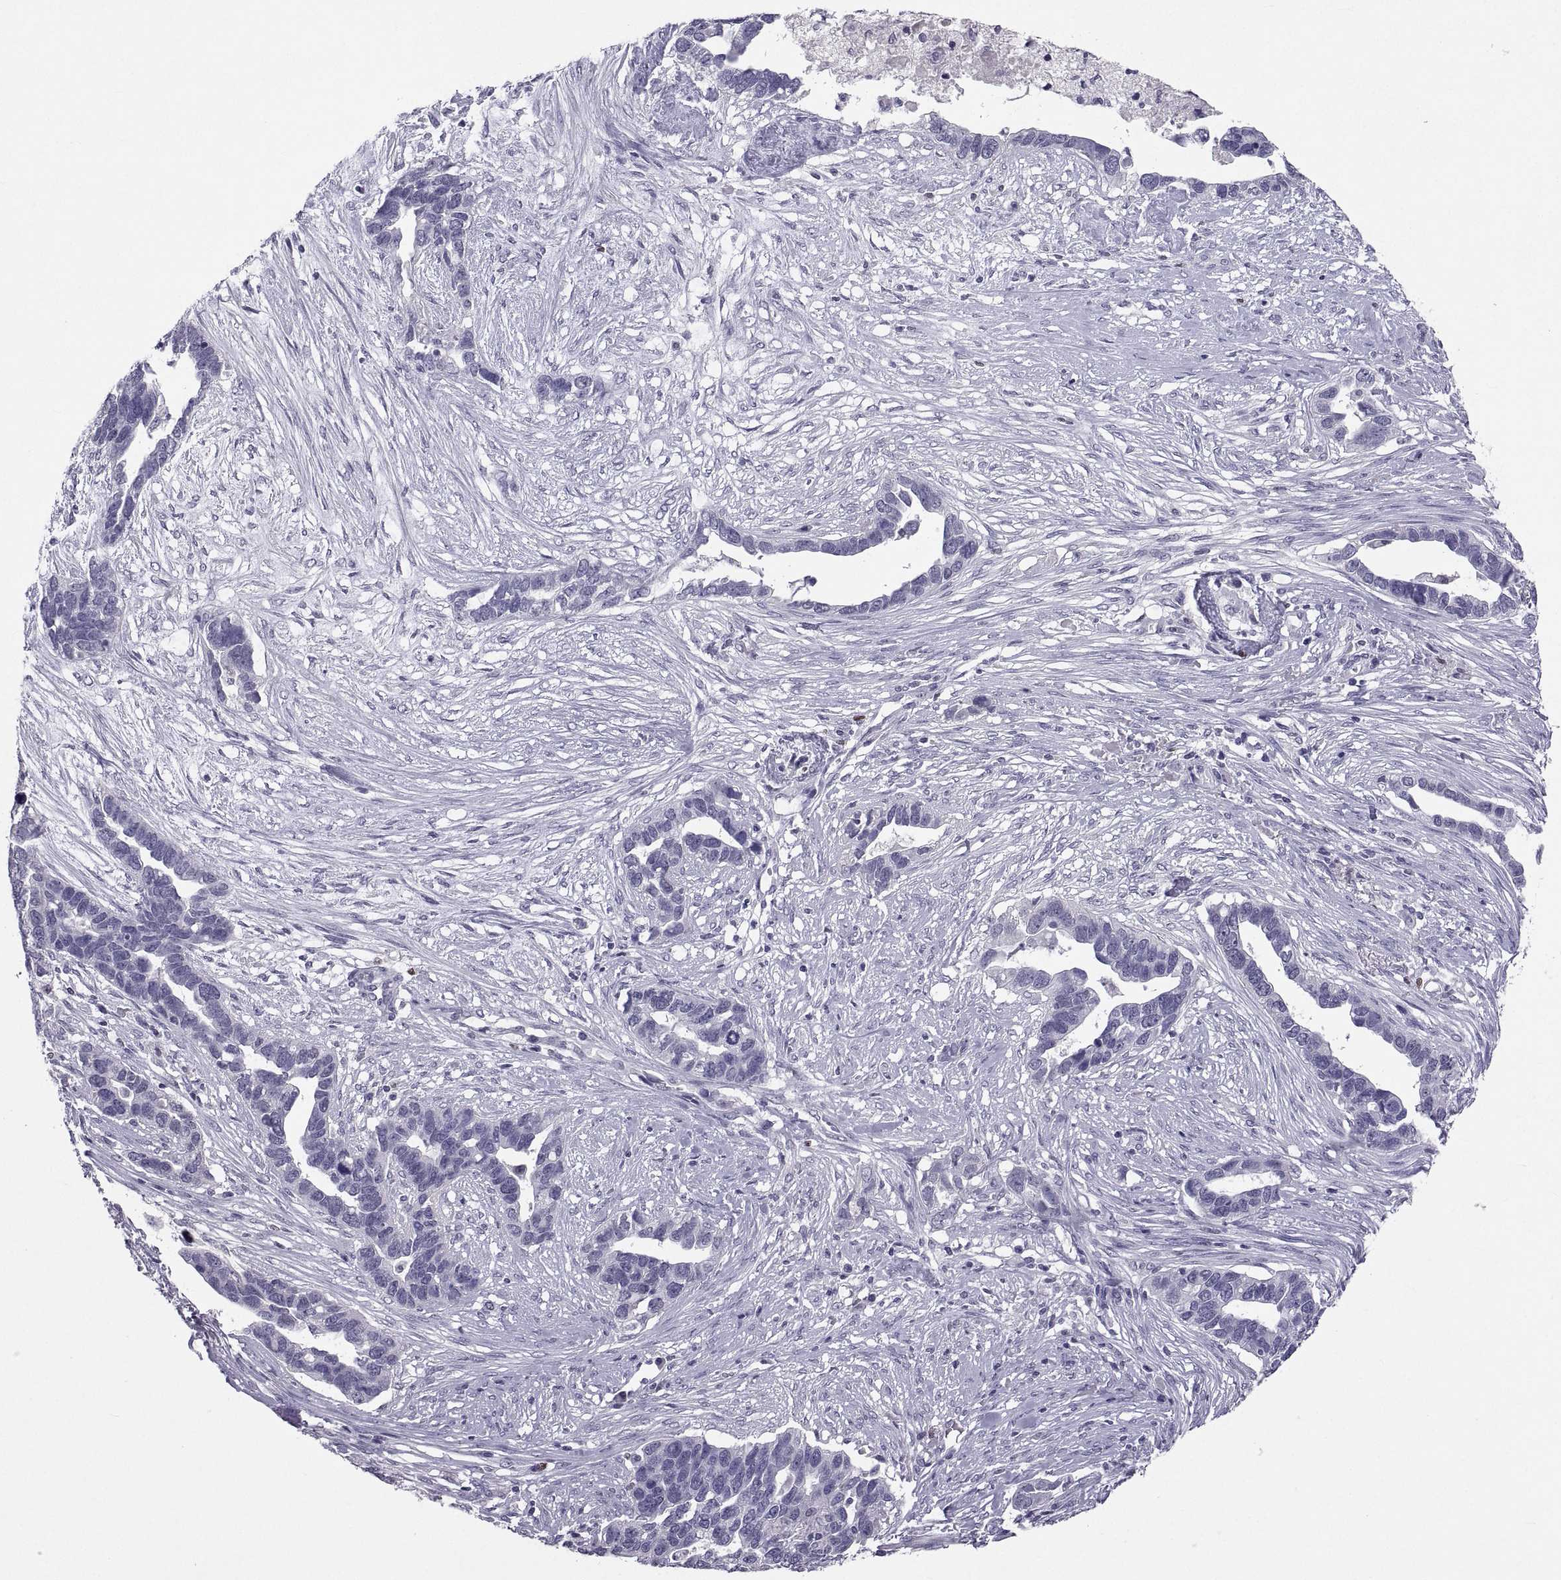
{"staining": {"intensity": "negative", "quantity": "none", "location": "none"}, "tissue": "ovarian cancer", "cell_type": "Tumor cells", "image_type": "cancer", "snomed": [{"axis": "morphology", "description": "Cystadenocarcinoma, serous, NOS"}, {"axis": "topography", "description": "Ovary"}], "caption": "This is an IHC photomicrograph of human ovarian serous cystadenocarcinoma. There is no positivity in tumor cells.", "gene": "SOX21", "patient": {"sex": "female", "age": 54}}